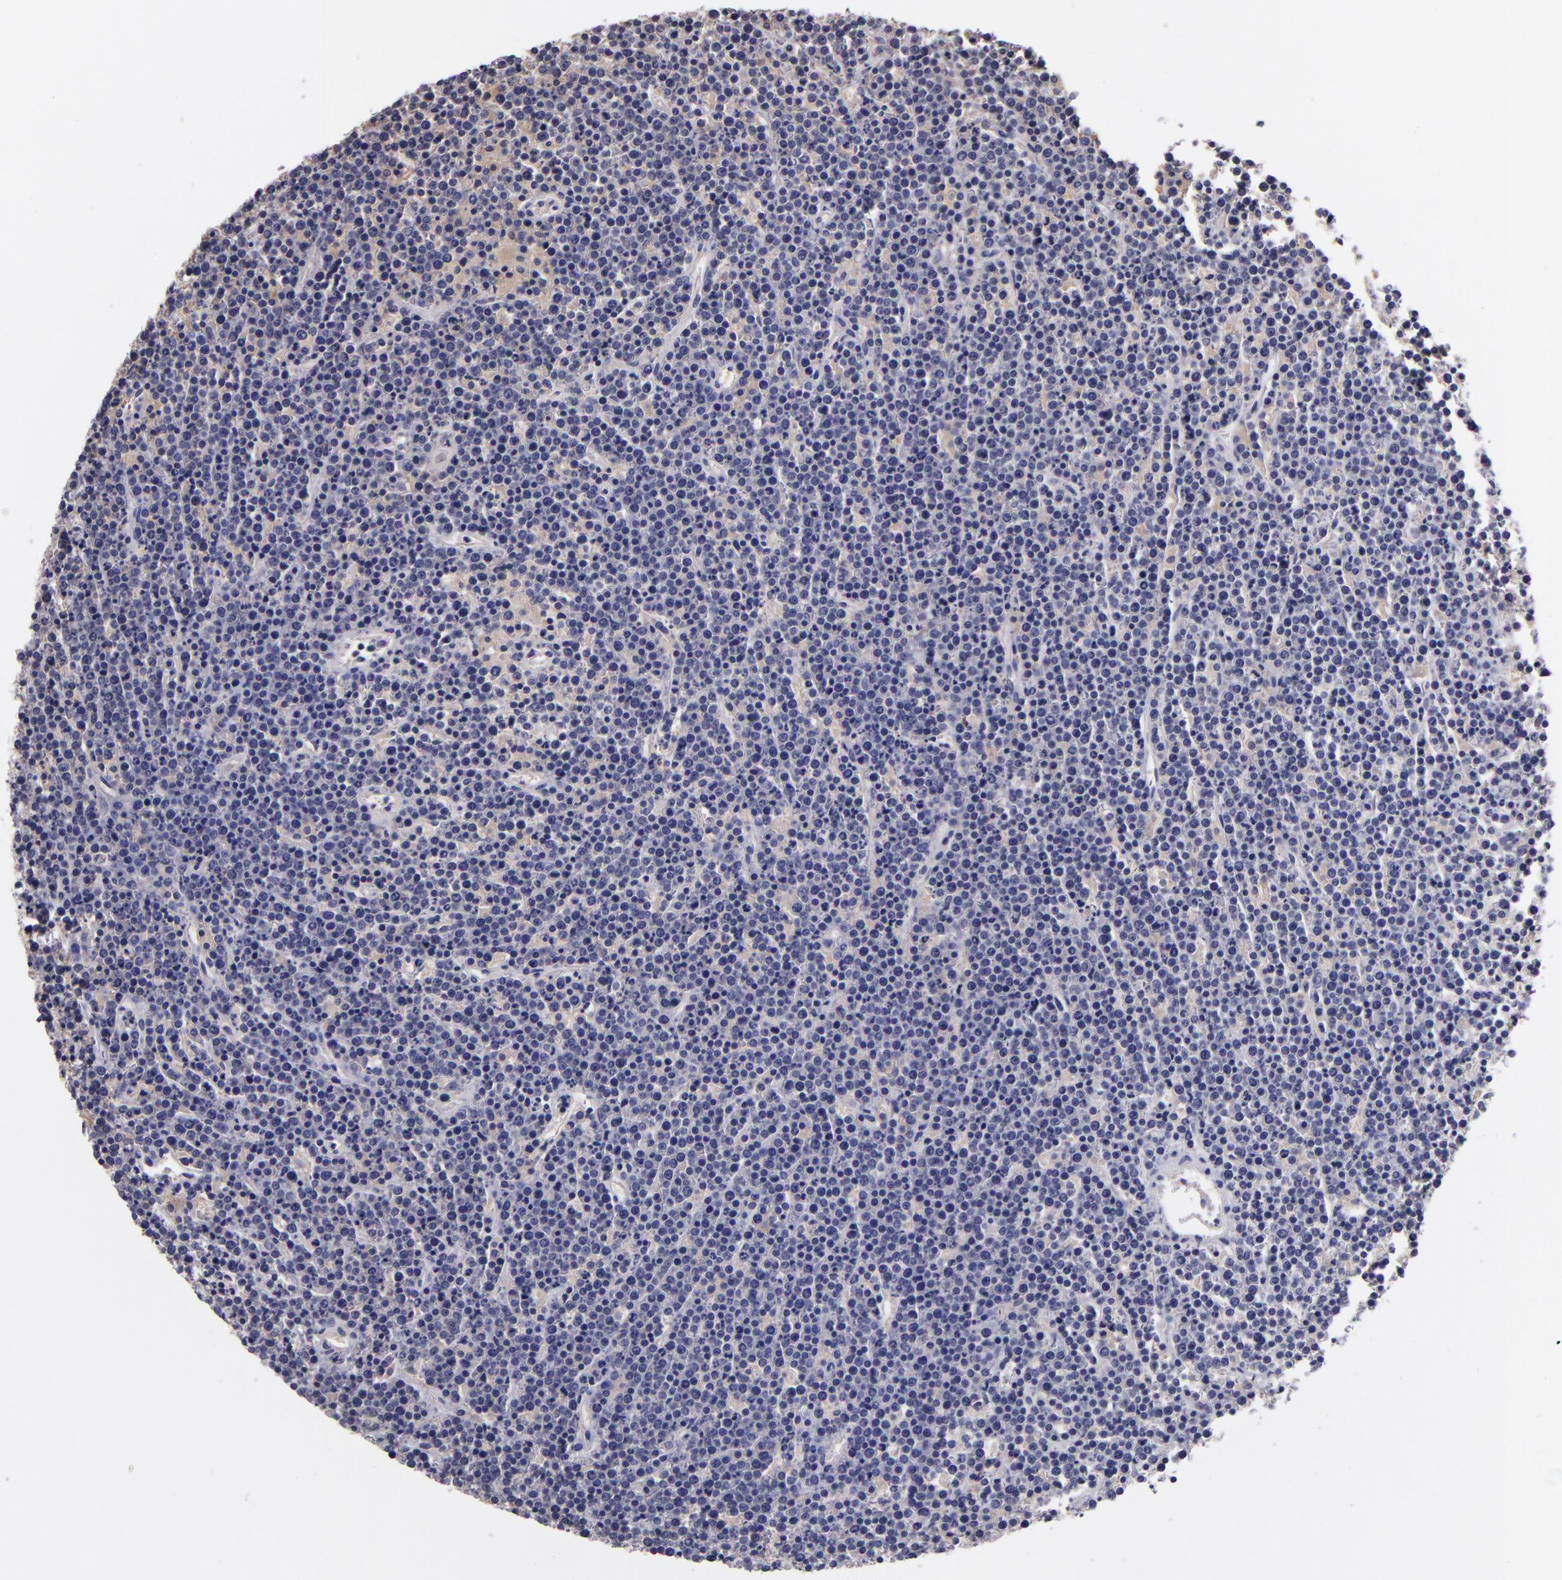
{"staining": {"intensity": "negative", "quantity": "none", "location": "none"}, "tissue": "lymphoma", "cell_type": "Tumor cells", "image_type": "cancer", "snomed": [{"axis": "morphology", "description": "Malignant lymphoma, non-Hodgkin's type, High grade"}, {"axis": "topography", "description": "Ovary"}], "caption": "Human malignant lymphoma, non-Hodgkin's type (high-grade) stained for a protein using IHC exhibits no staining in tumor cells.", "gene": "RBP4", "patient": {"sex": "female", "age": 56}}